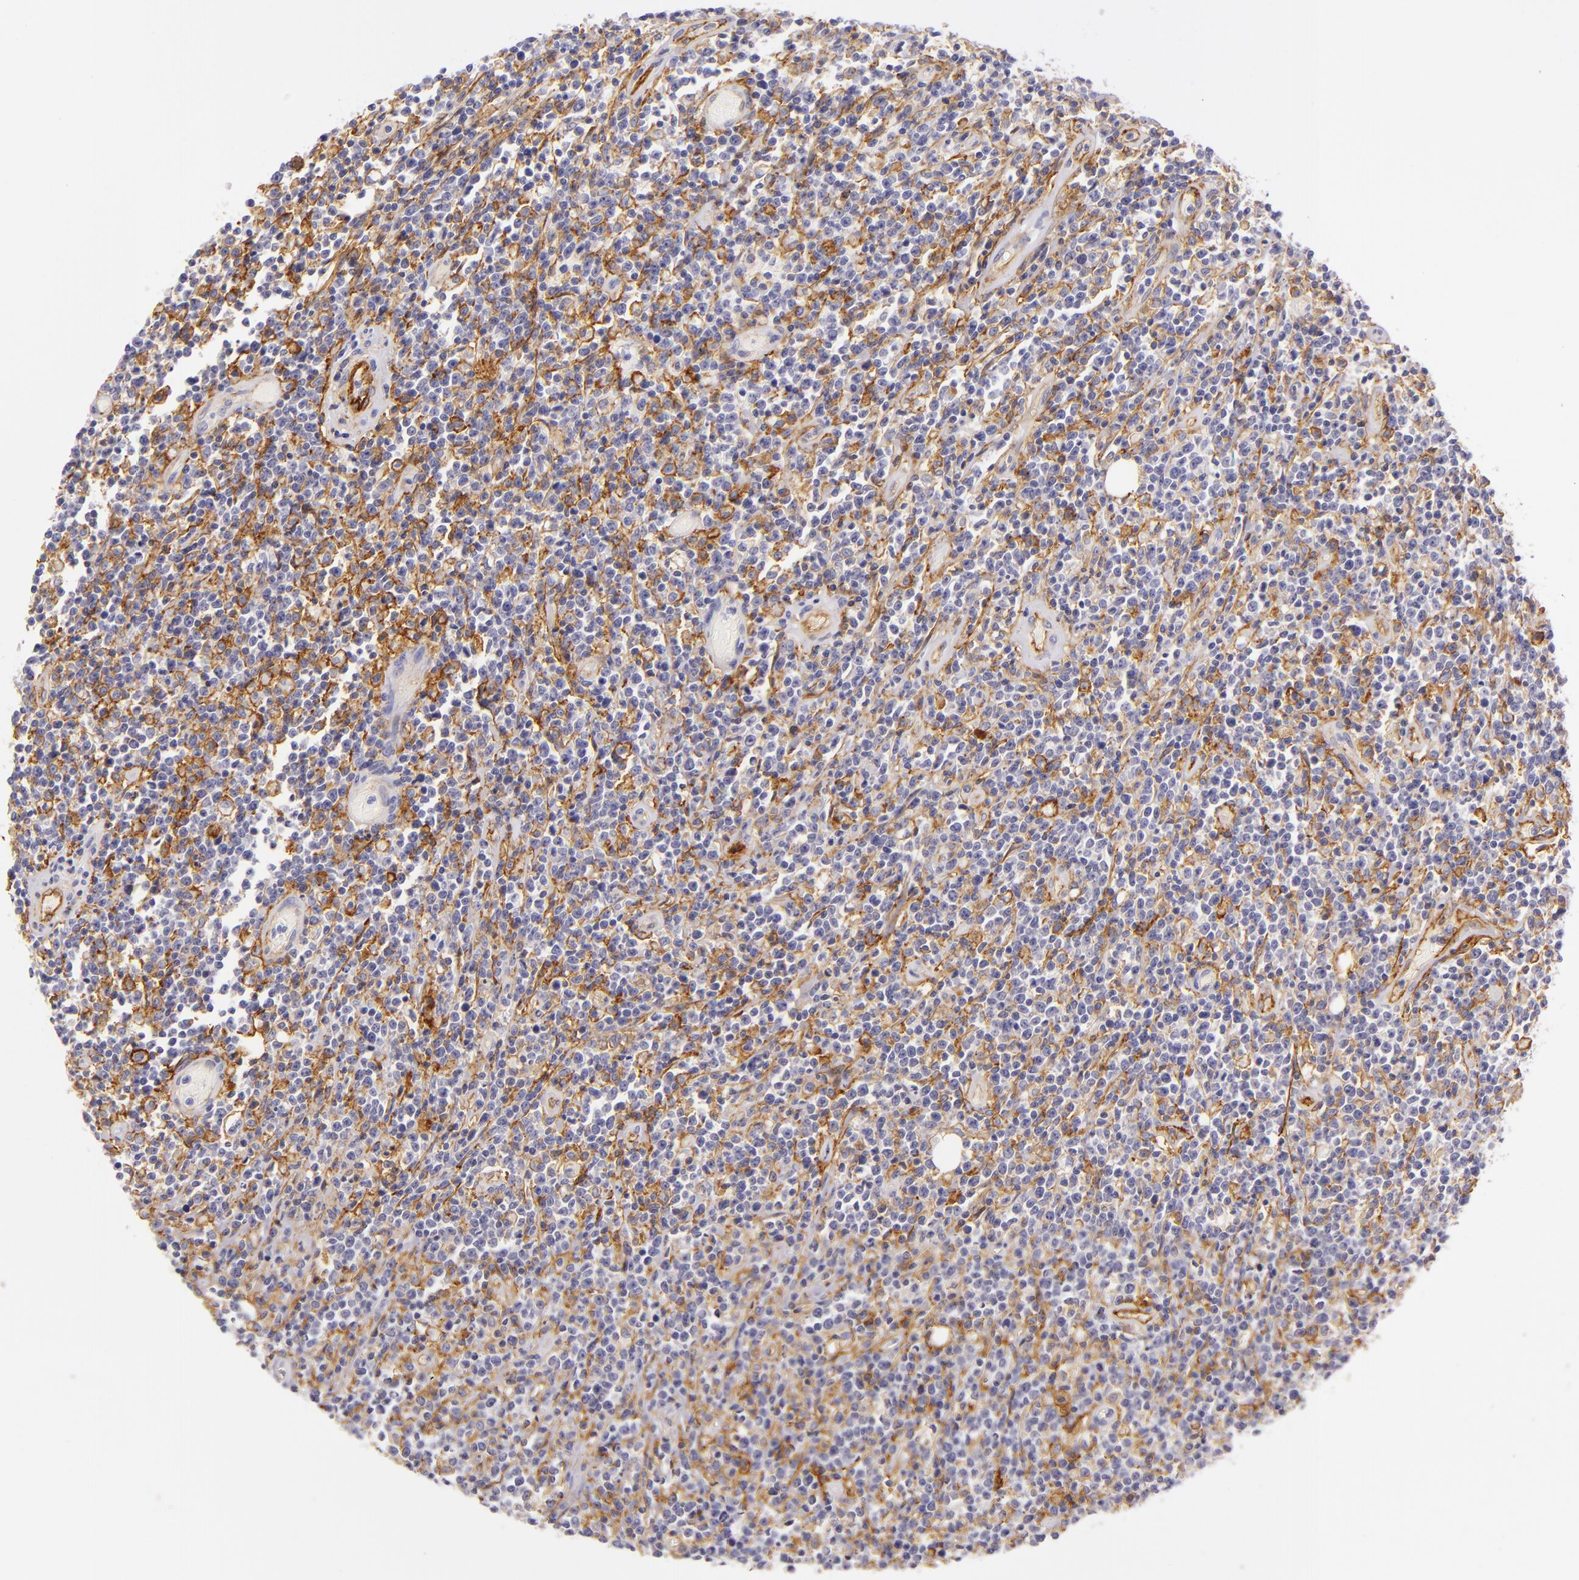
{"staining": {"intensity": "negative", "quantity": "none", "location": "none"}, "tissue": "lymphoma", "cell_type": "Tumor cells", "image_type": "cancer", "snomed": [{"axis": "morphology", "description": "Malignant lymphoma, non-Hodgkin's type, High grade"}, {"axis": "topography", "description": "Colon"}], "caption": "A high-resolution image shows immunohistochemistry staining of malignant lymphoma, non-Hodgkin's type (high-grade), which shows no significant expression in tumor cells.", "gene": "ICAM1", "patient": {"sex": "male", "age": 82}}